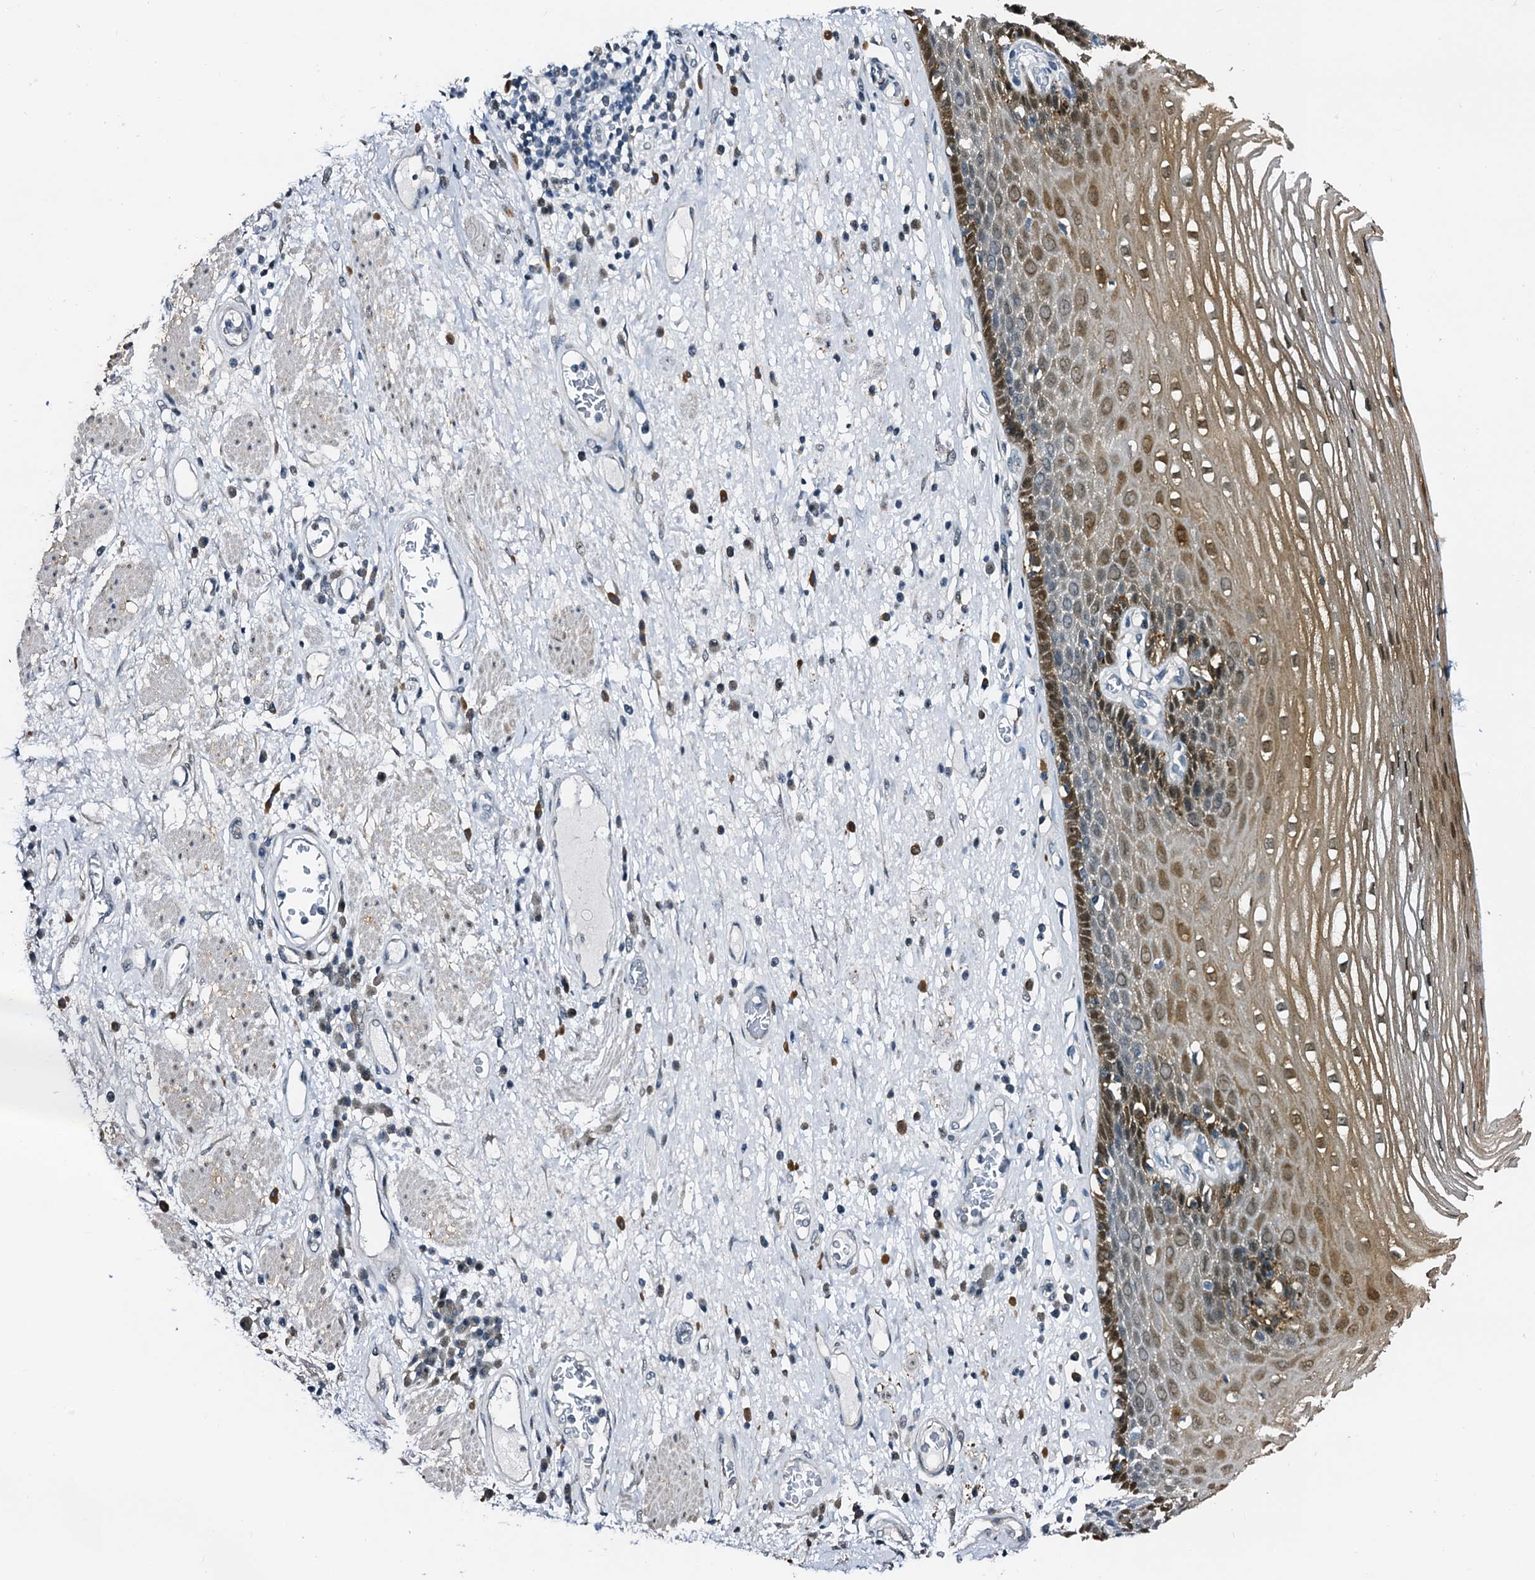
{"staining": {"intensity": "moderate", "quantity": ">75%", "location": "cytoplasmic/membranous,nuclear"}, "tissue": "esophagus", "cell_type": "Squamous epithelial cells", "image_type": "normal", "snomed": [{"axis": "morphology", "description": "Normal tissue, NOS"}, {"axis": "morphology", "description": "Adenocarcinoma, NOS"}, {"axis": "topography", "description": "Esophagus"}], "caption": "Immunohistochemical staining of benign human esophagus shows medium levels of moderate cytoplasmic/membranous,nuclear staining in about >75% of squamous epithelial cells. (Stains: DAB (3,3'-diaminobenzidine) in brown, nuclei in blue, Microscopy: brightfield microscopy at high magnification).", "gene": "FAM222A", "patient": {"sex": "male", "age": 62}}